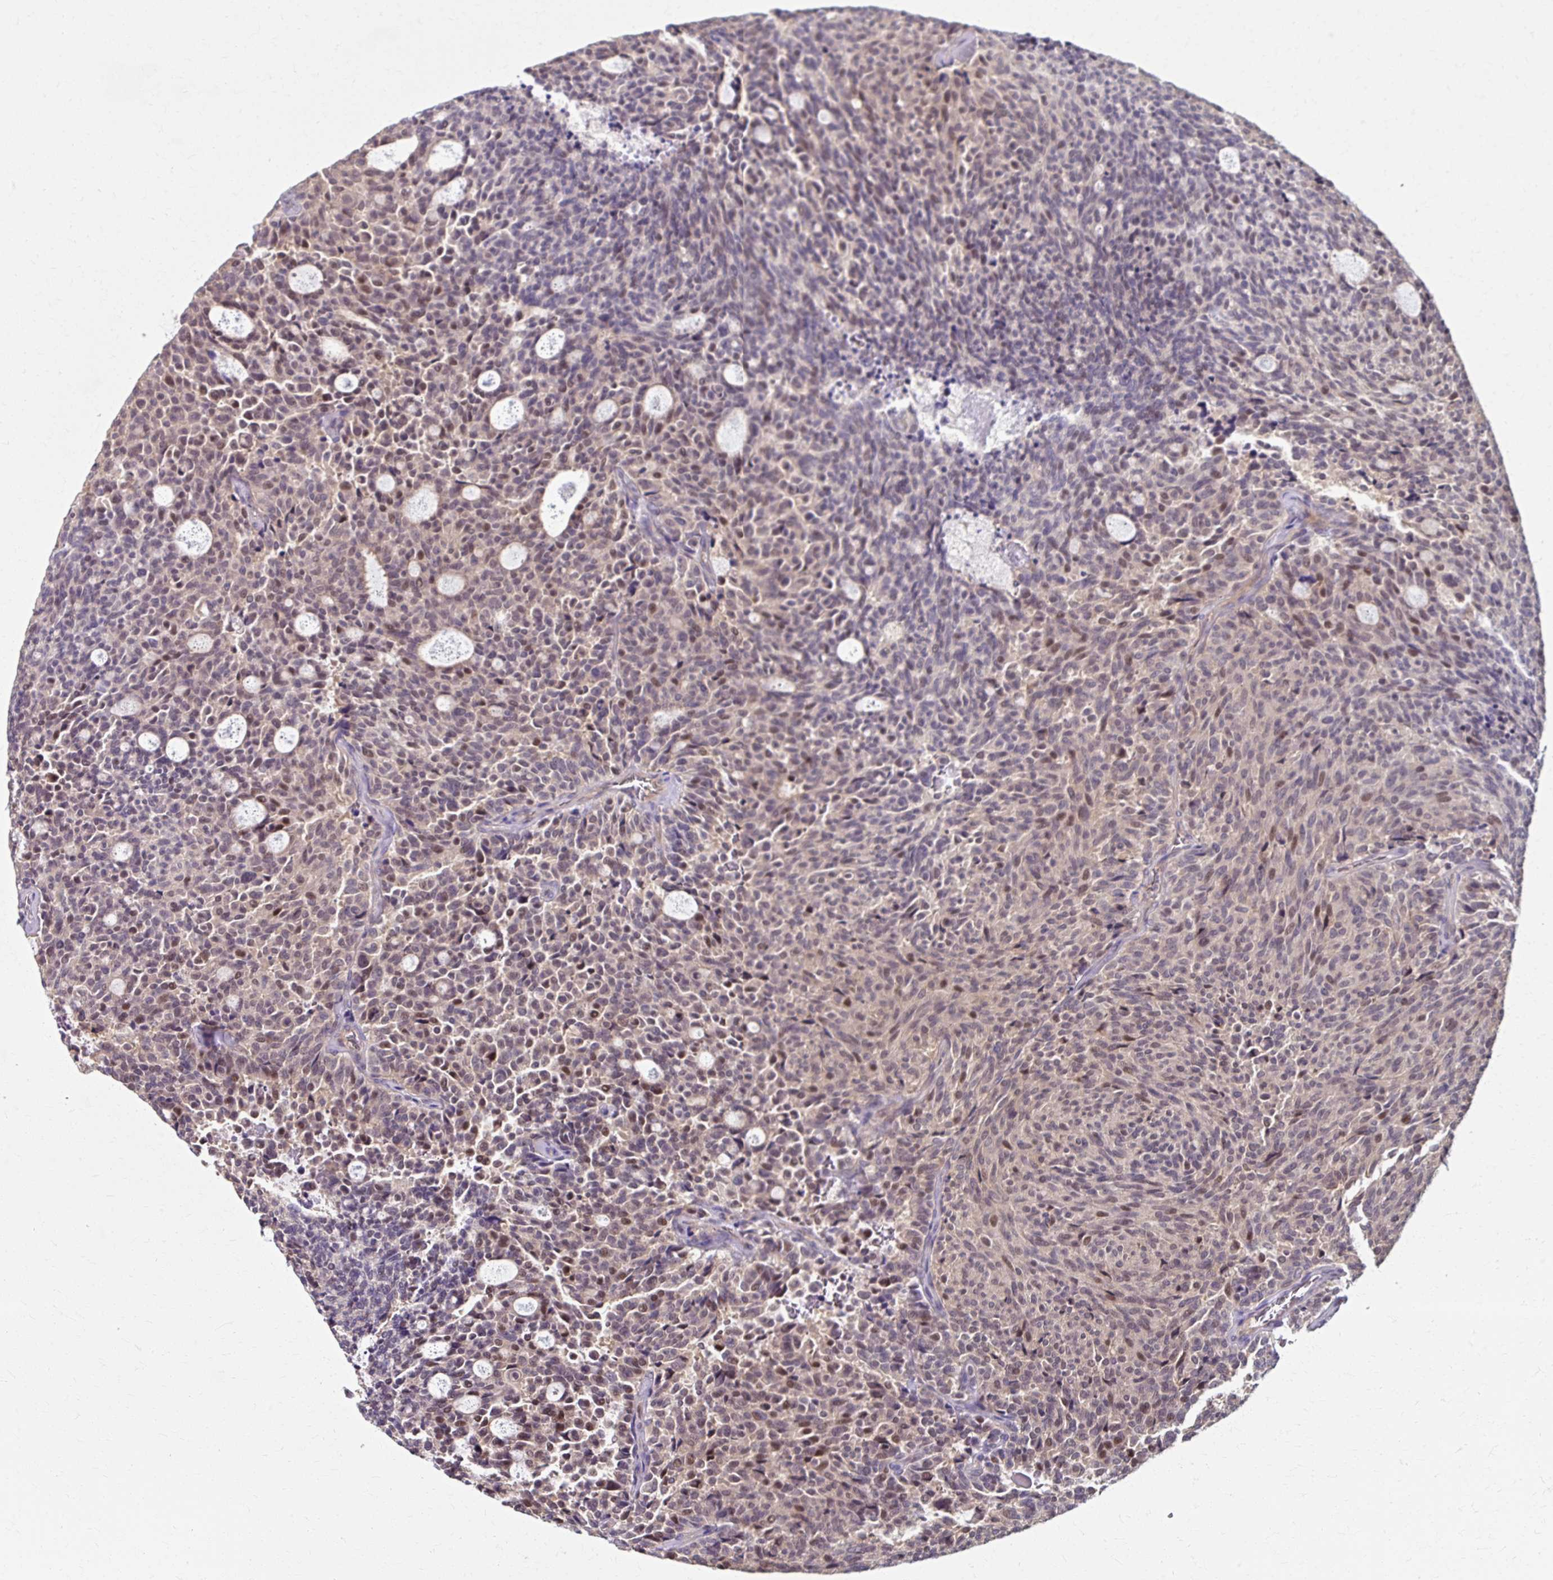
{"staining": {"intensity": "weak", "quantity": "<25%", "location": "nuclear"}, "tissue": "carcinoid", "cell_type": "Tumor cells", "image_type": "cancer", "snomed": [{"axis": "morphology", "description": "Carcinoid, malignant, NOS"}, {"axis": "topography", "description": "Pancreas"}], "caption": "Tumor cells show no significant protein expression in carcinoid (malignant).", "gene": "ZNF555", "patient": {"sex": "female", "age": 54}}